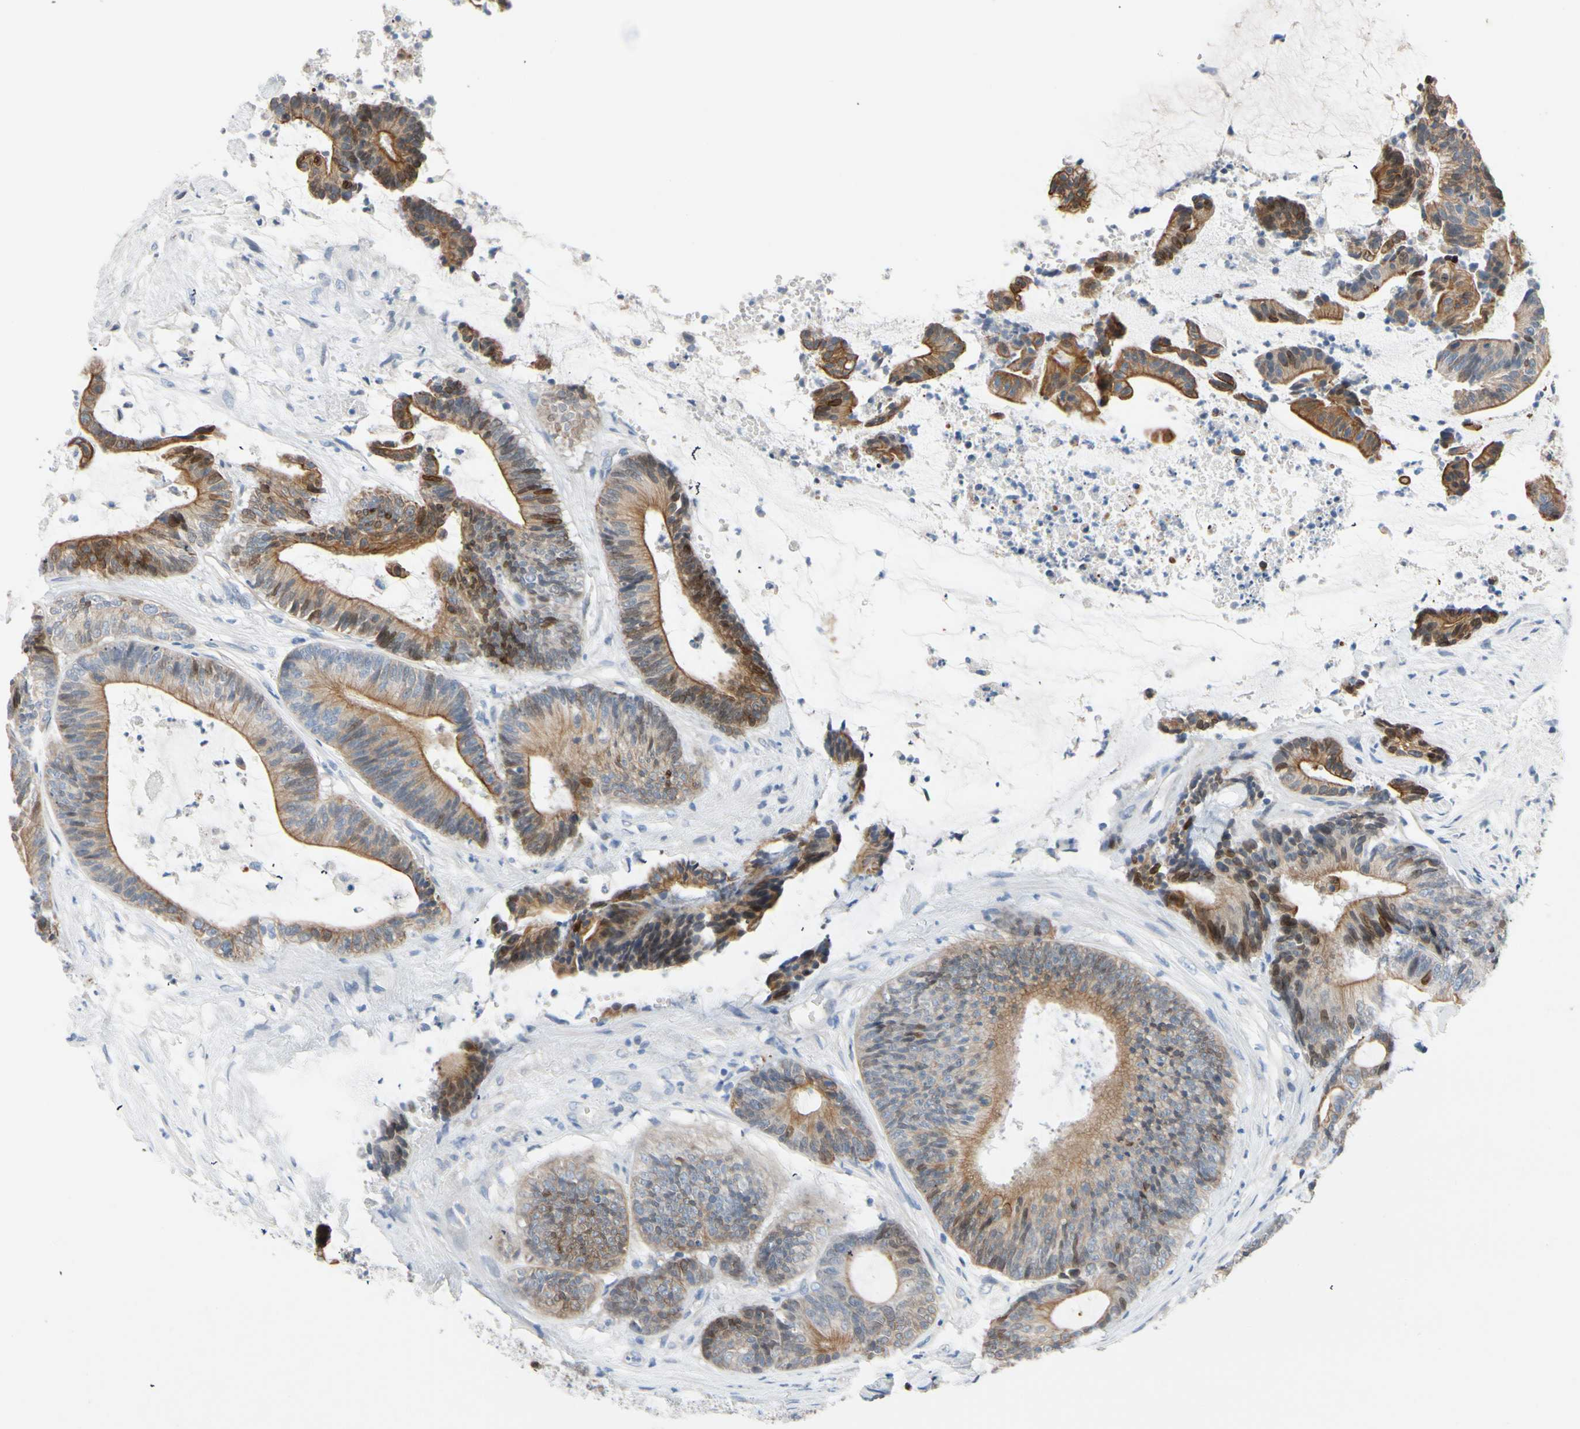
{"staining": {"intensity": "moderate", "quantity": "25%-75%", "location": "cytoplasmic/membranous,nuclear"}, "tissue": "colorectal cancer", "cell_type": "Tumor cells", "image_type": "cancer", "snomed": [{"axis": "morphology", "description": "Adenocarcinoma, NOS"}, {"axis": "topography", "description": "Colon"}], "caption": "Colorectal cancer (adenocarcinoma) was stained to show a protein in brown. There is medium levels of moderate cytoplasmic/membranous and nuclear staining in about 25%-75% of tumor cells.", "gene": "ZNF132", "patient": {"sex": "female", "age": 84}}